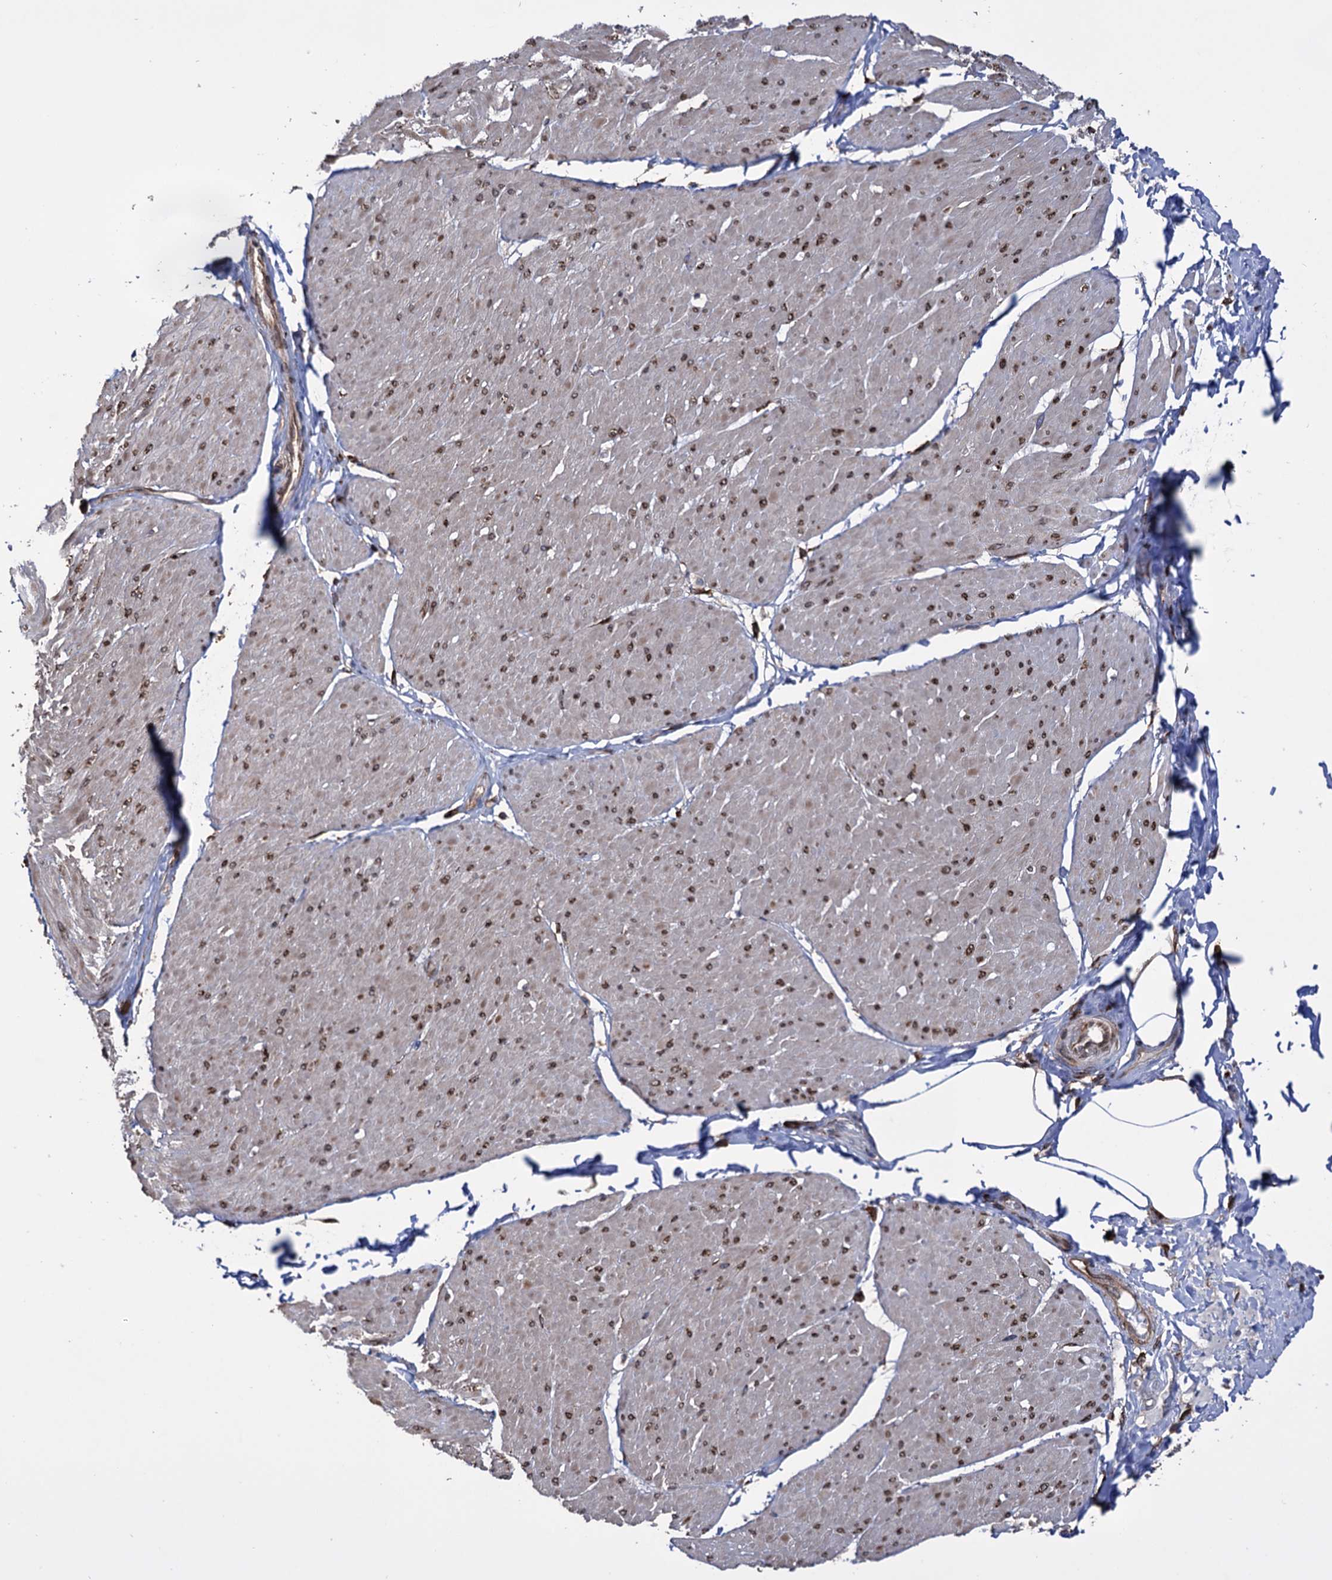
{"staining": {"intensity": "moderate", "quantity": ">75%", "location": "cytoplasmic/membranous"}, "tissue": "smooth muscle", "cell_type": "Smooth muscle cells", "image_type": "normal", "snomed": [{"axis": "morphology", "description": "Urothelial carcinoma, High grade"}, {"axis": "topography", "description": "Urinary bladder"}], "caption": "Moderate cytoplasmic/membranous expression is seen in about >75% of smooth muscle cells in normal smooth muscle.", "gene": "CDAN1", "patient": {"sex": "male", "age": 46}}